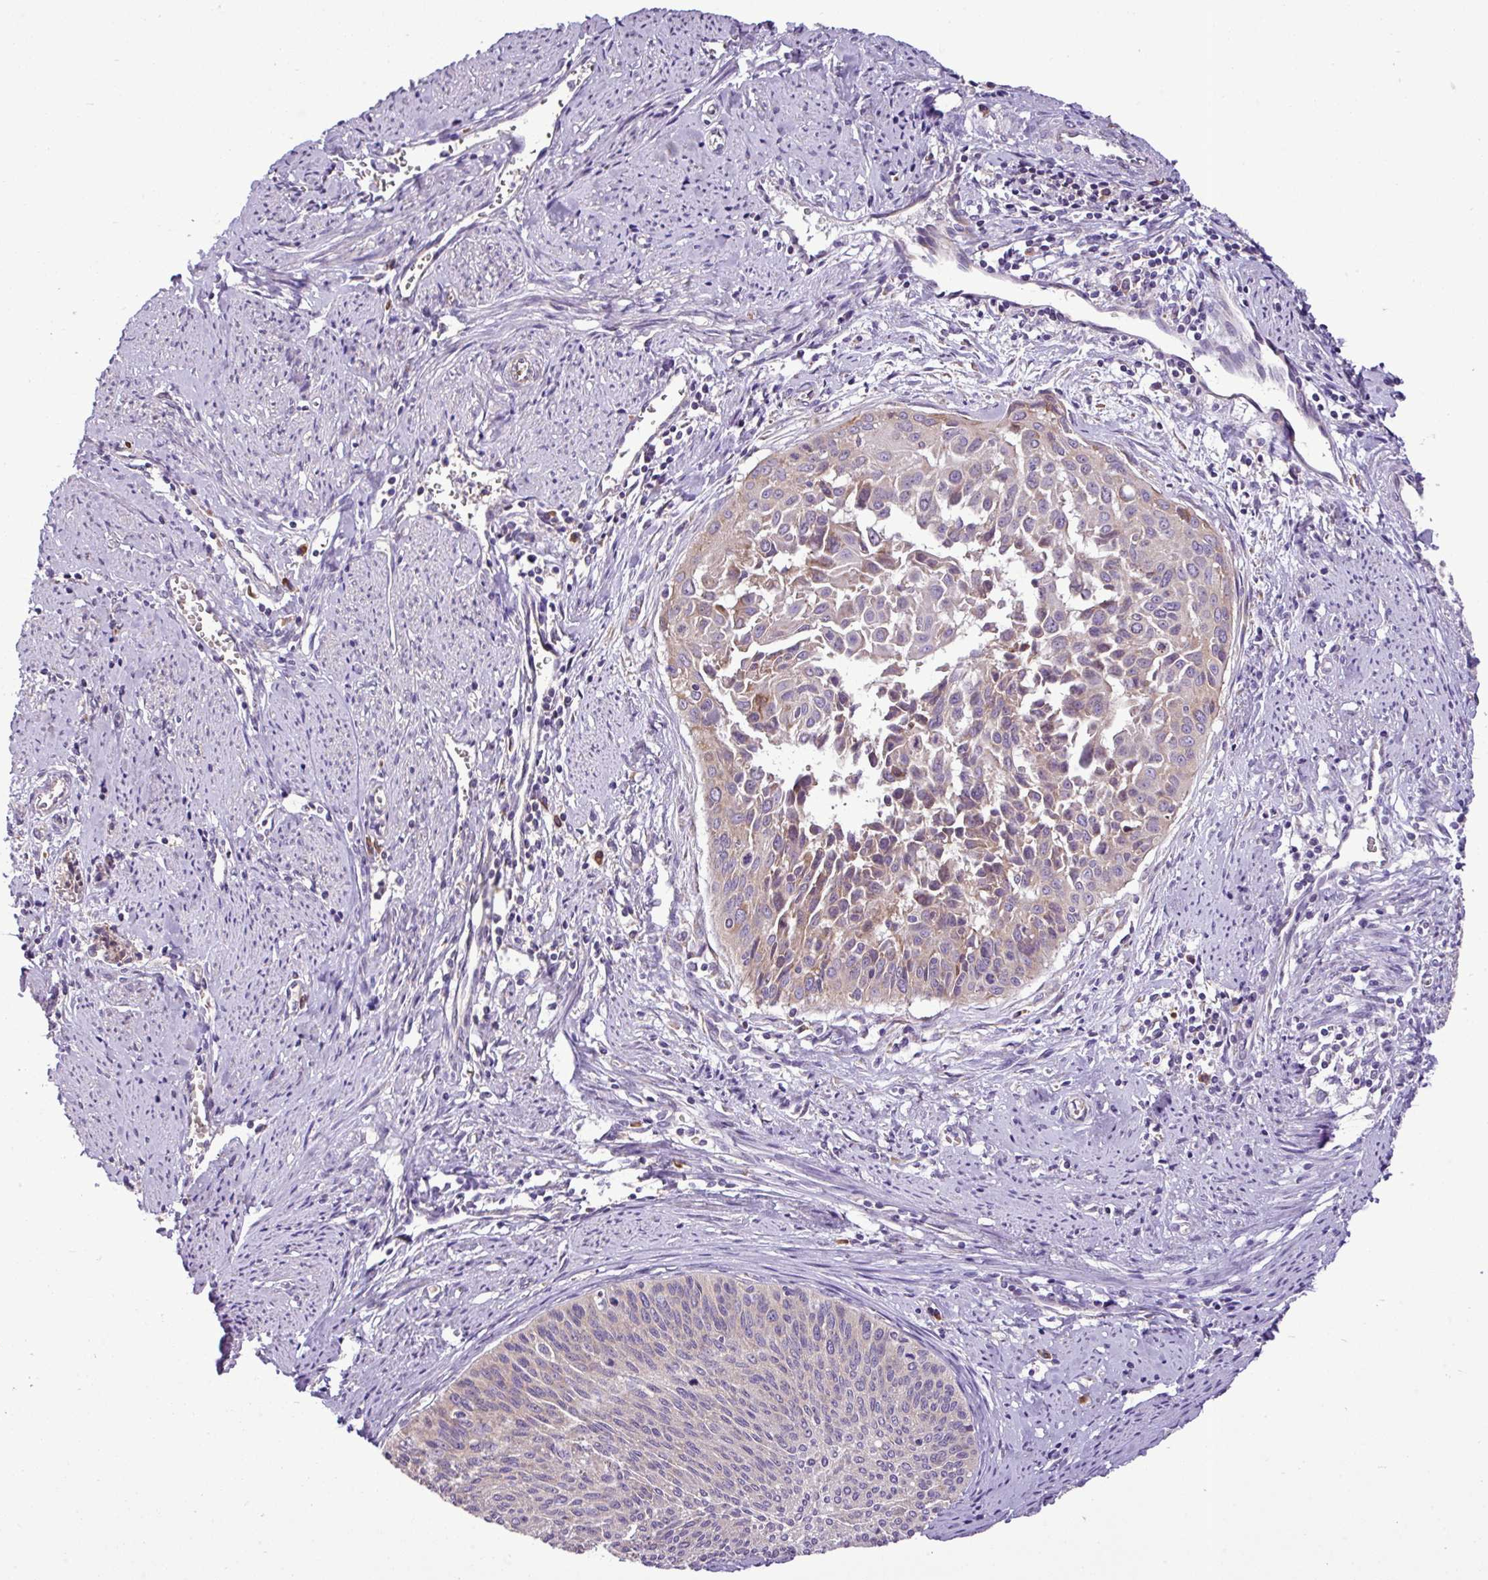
{"staining": {"intensity": "weak", "quantity": "<25%", "location": "cytoplasmic/membranous"}, "tissue": "cervical cancer", "cell_type": "Tumor cells", "image_type": "cancer", "snomed": [{"axis": "morphology", "description": "Squamous cell carcinoma, NOS"}, {"axis": "topography", "description": "Cervix"}], "caption": "Tumor cells show no significant positivity in squamous cell carcinoma (cervical). (Brightfield microscopy of DAB (3,3'-diaminobenzidine) immunohistochemistry (IHC) at high magnification).", "gene": "RPL13", "patient": {"sex": "female", "age": 55}}